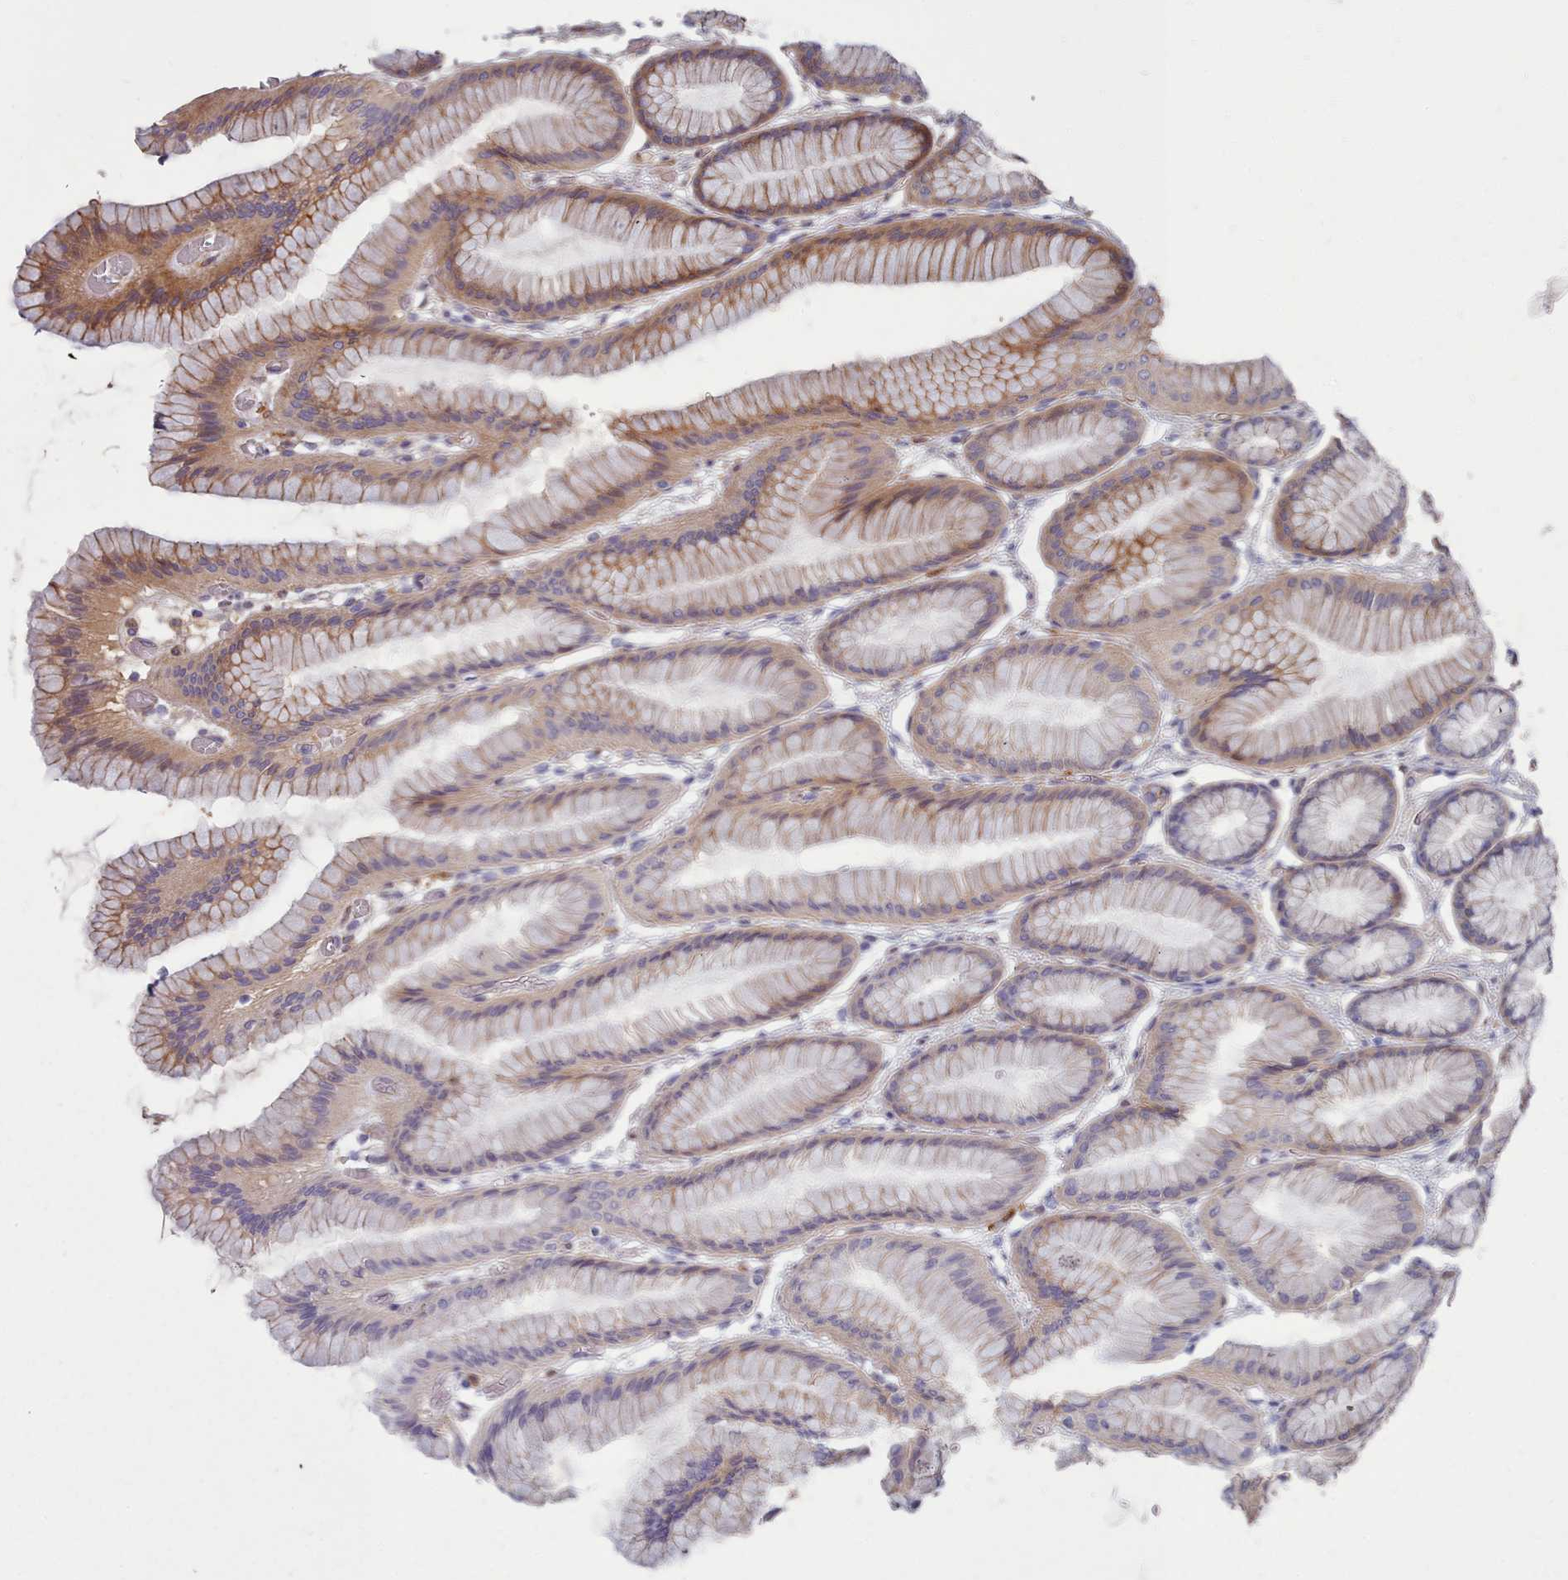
{"staining": {"intensity": "moderate", "quantity": "25%-75%", "location": "cytoplasmic/membranous"}, "tissue": "stomach", "cell_type": "Glandular cells", "image_type": "normal", "snomed": [{"axis": "morphology", "description": "Normal tissue, NOS"}, {"axis": "morphology", "description": "Adenocarcinoma, NOS"}, {"axis": "morphology", "description": "Adenocarcinoma, High grade"}, {"axis": "topography", "description": "Stomach, upper"}, {"axis": "topography", "description": "Stomach"}], "caption": "Brown immunohistochemical staining in normal stomach displays moderate cytoplasmic/membranous staining in approximately 25%-75% of glandular cells. The staining was performed using DAB, with brown indicating positive protein expression. Nuclei are stained blue with hematoxylin.", "gene": "THSD7B", "patient": {"sex": "female", "age": 65}}